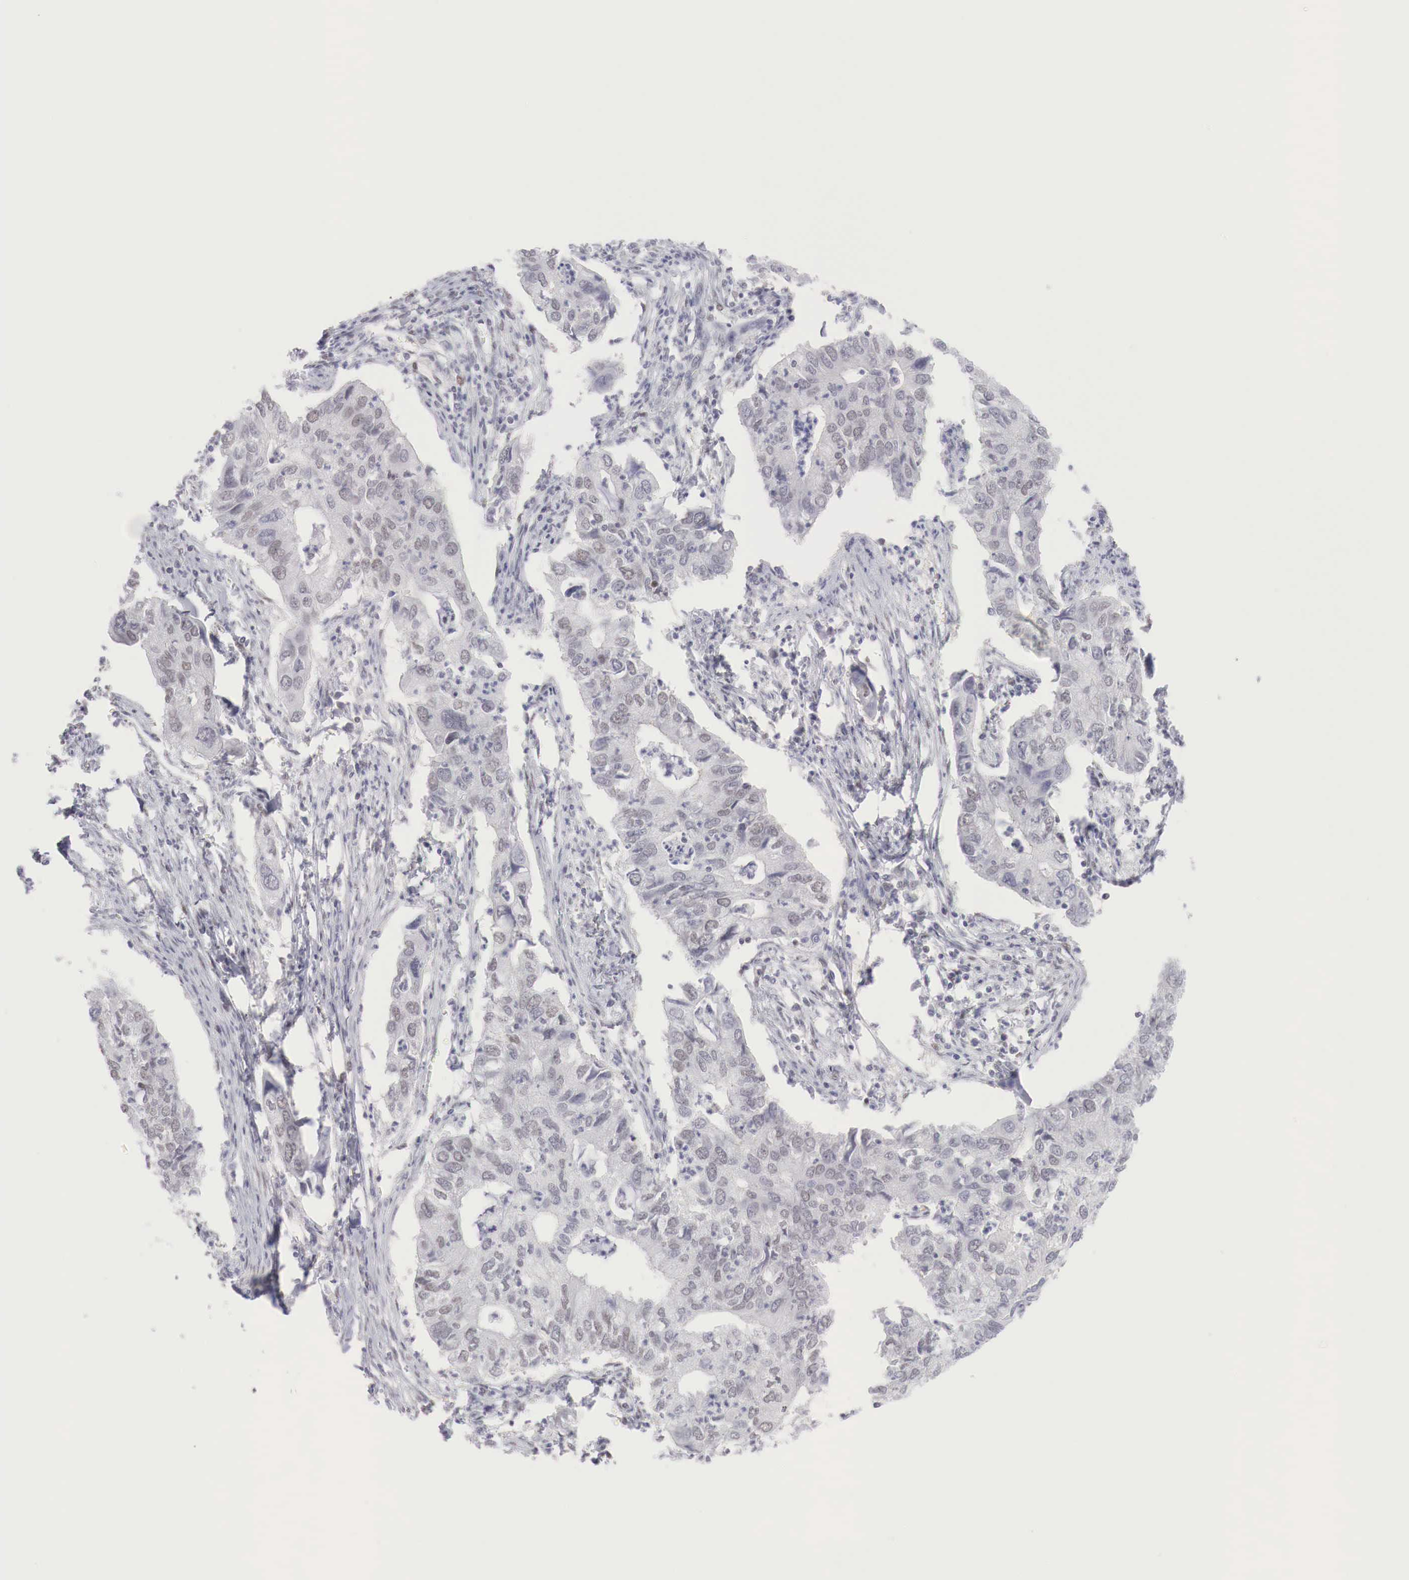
{"staining": {"intensity": "weak", "quantity": "<25%", "location": "nuclear"}, "tissue": "lung cancer", "cell_type": "Tumor cells", "image_type": "cancer", "snomed": [{"axis": "morphology", "description": "Adenocarcinoma, NOS"}, {"axis": "topography", "description": "Lung"}], "caption": "DAB immunohistochemical staining of human adenocarcinoma (lung) demonstrates no significant expression in tumor cells. (DAB immunohistochemistry (IHC), high magnification).", "gene": "FOXP2", "patient": {"sex": "male", "age": 48}}